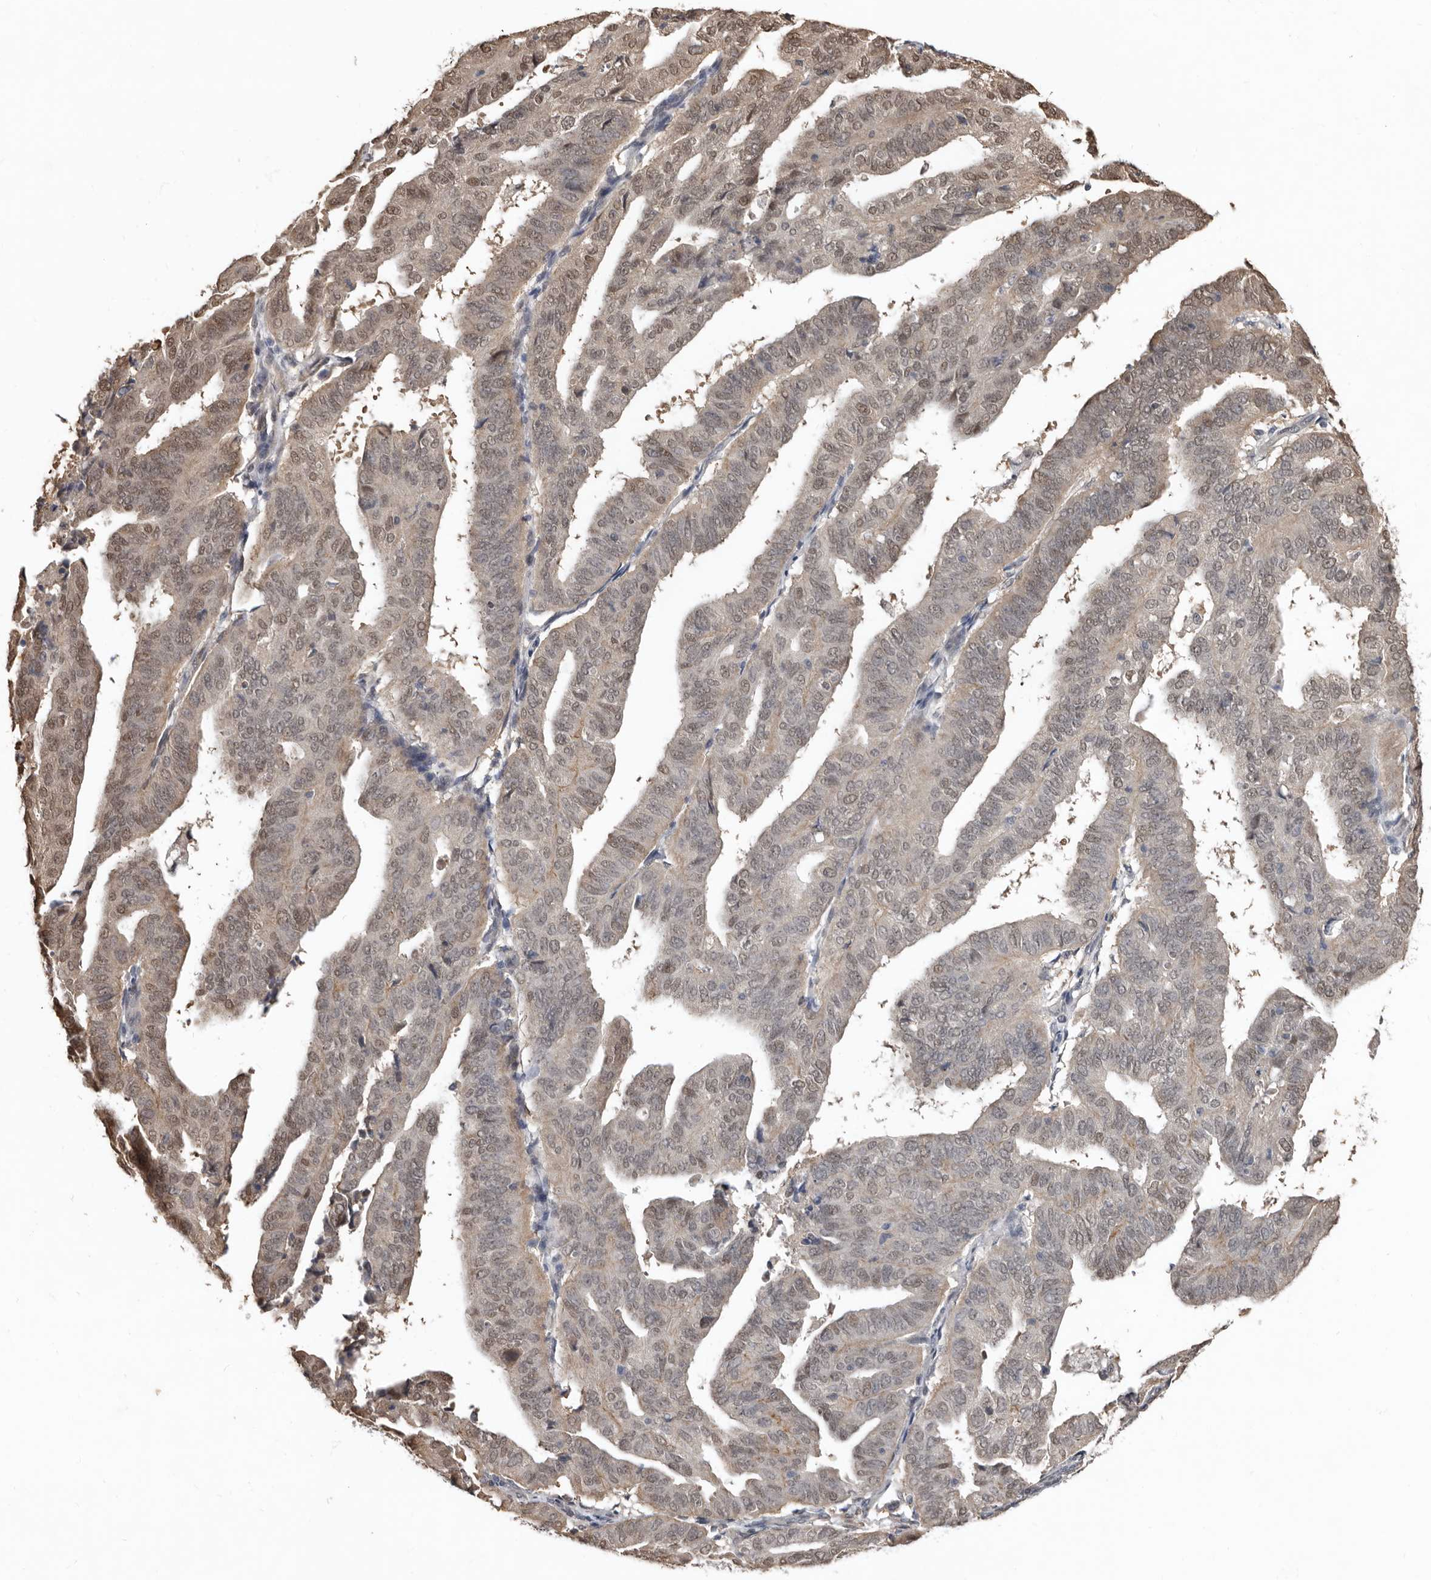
{"staining": {"intensity": "strong", "quantity": "<25%", "location": "cytoplasmic/membranous,nuclear"}, "tissue": "endometrial cancer", "cell_type": "Tumor cells", "image_type": "cancer", "snomed": [{"axis": "morphology", "description": "Adenocarcinoma, NOS"}, {"axis": "topography", "description": "Uterus"}], "caption": "Endometrial cancer stained for a protein (brown) reveals strong cytoplasmic/membranous and nuclear positive staining in about <25% of tumor cells.", "gene": "LRGUK", "patient": {"sex": "female", "age": 77}}